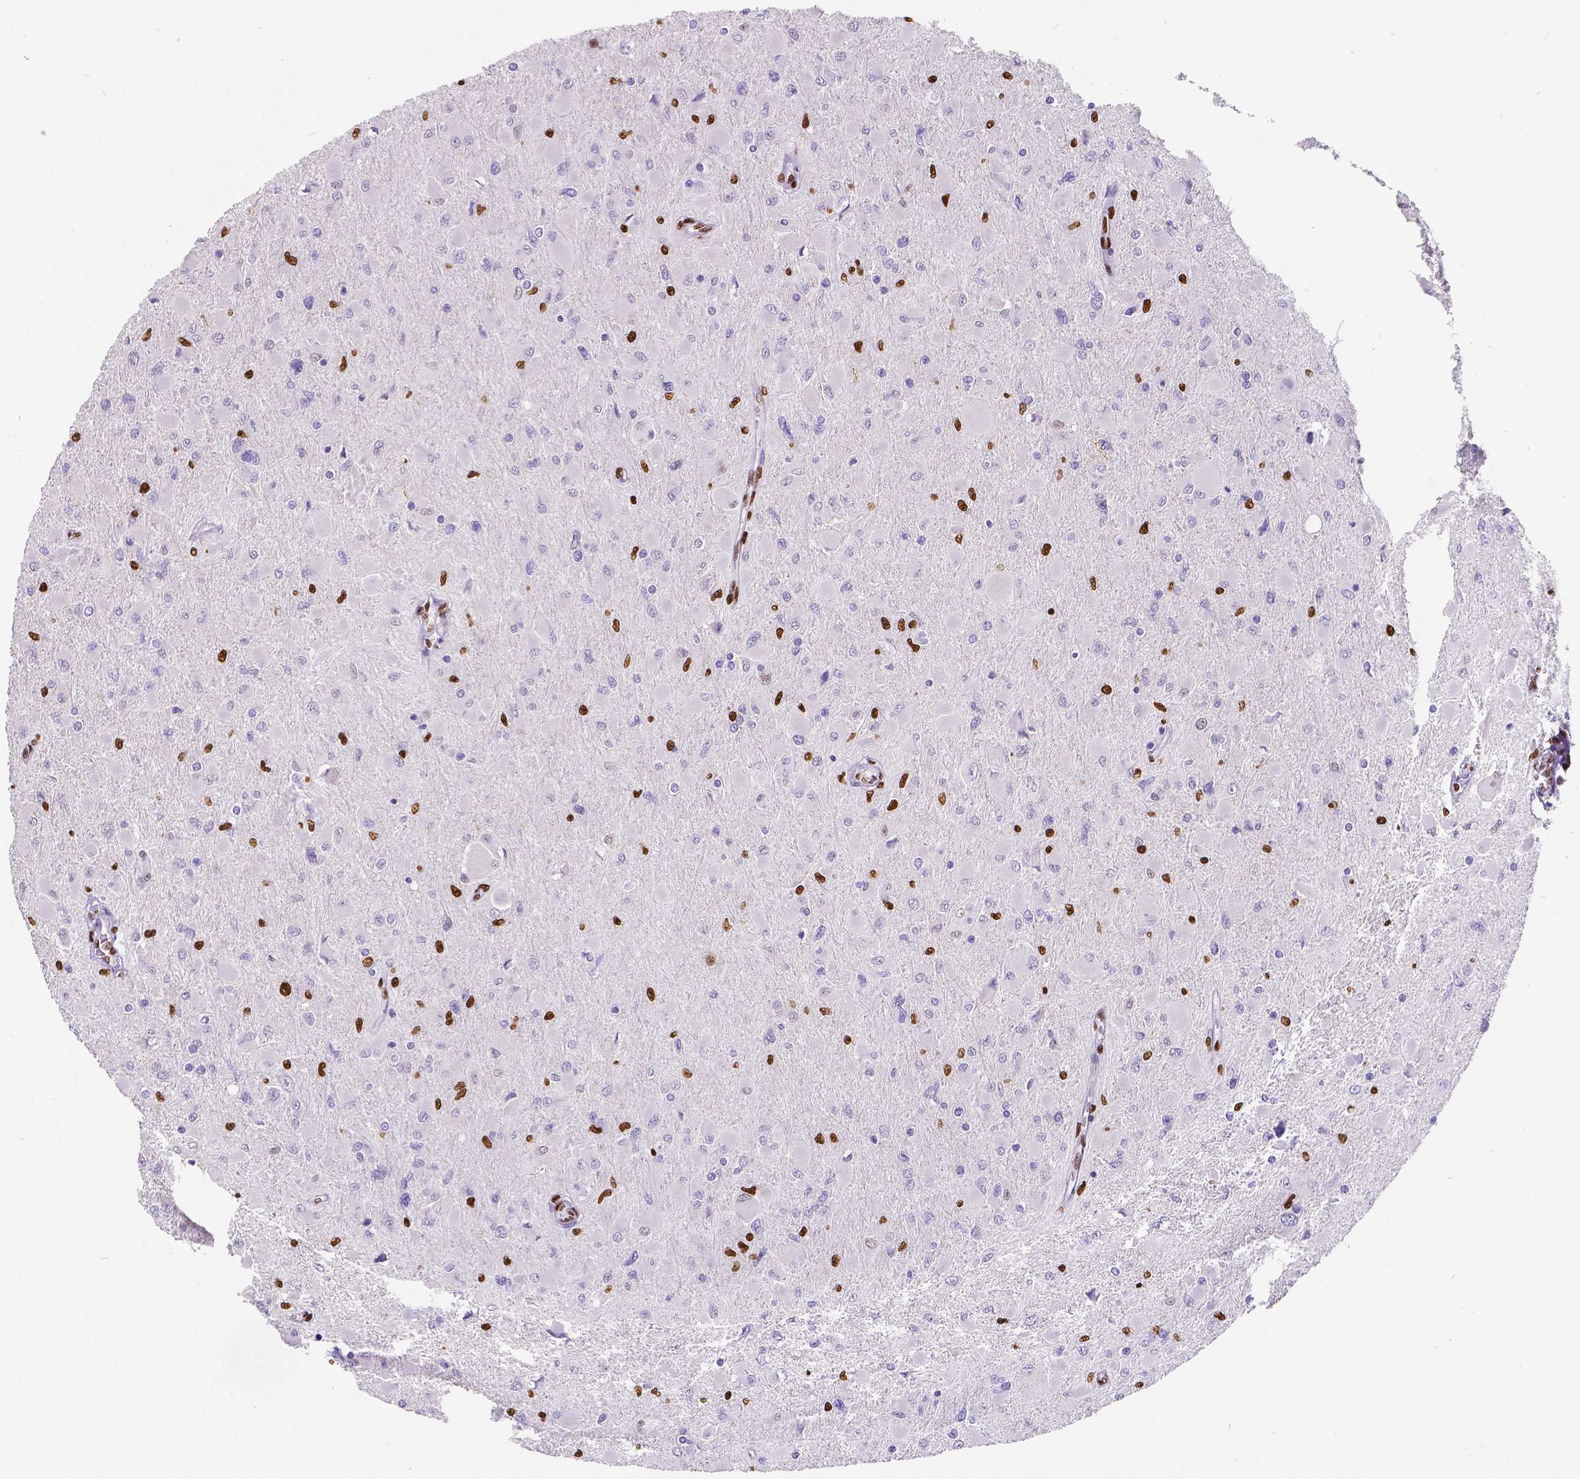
{"staining": {"intensity": "strong", "quantity": "<25%", "location": "nuclear"}, "tissue": "glioma", "cell_type": "Tumor cells", "image_type": "cancer", "snomed": [{"axis": "morphology", "description": "Glioma, malignant, High grade"}, {"axis": "topography", "description": "Cerebral cortex"}], "caption": "Protein staining by immunohistochemistry shows strong nuclear expression in approximately <25% of tumor cells in malignant high-grade glioma.", "gene": "MEF2C", "patient": {"sex": "female", "age": 36}}